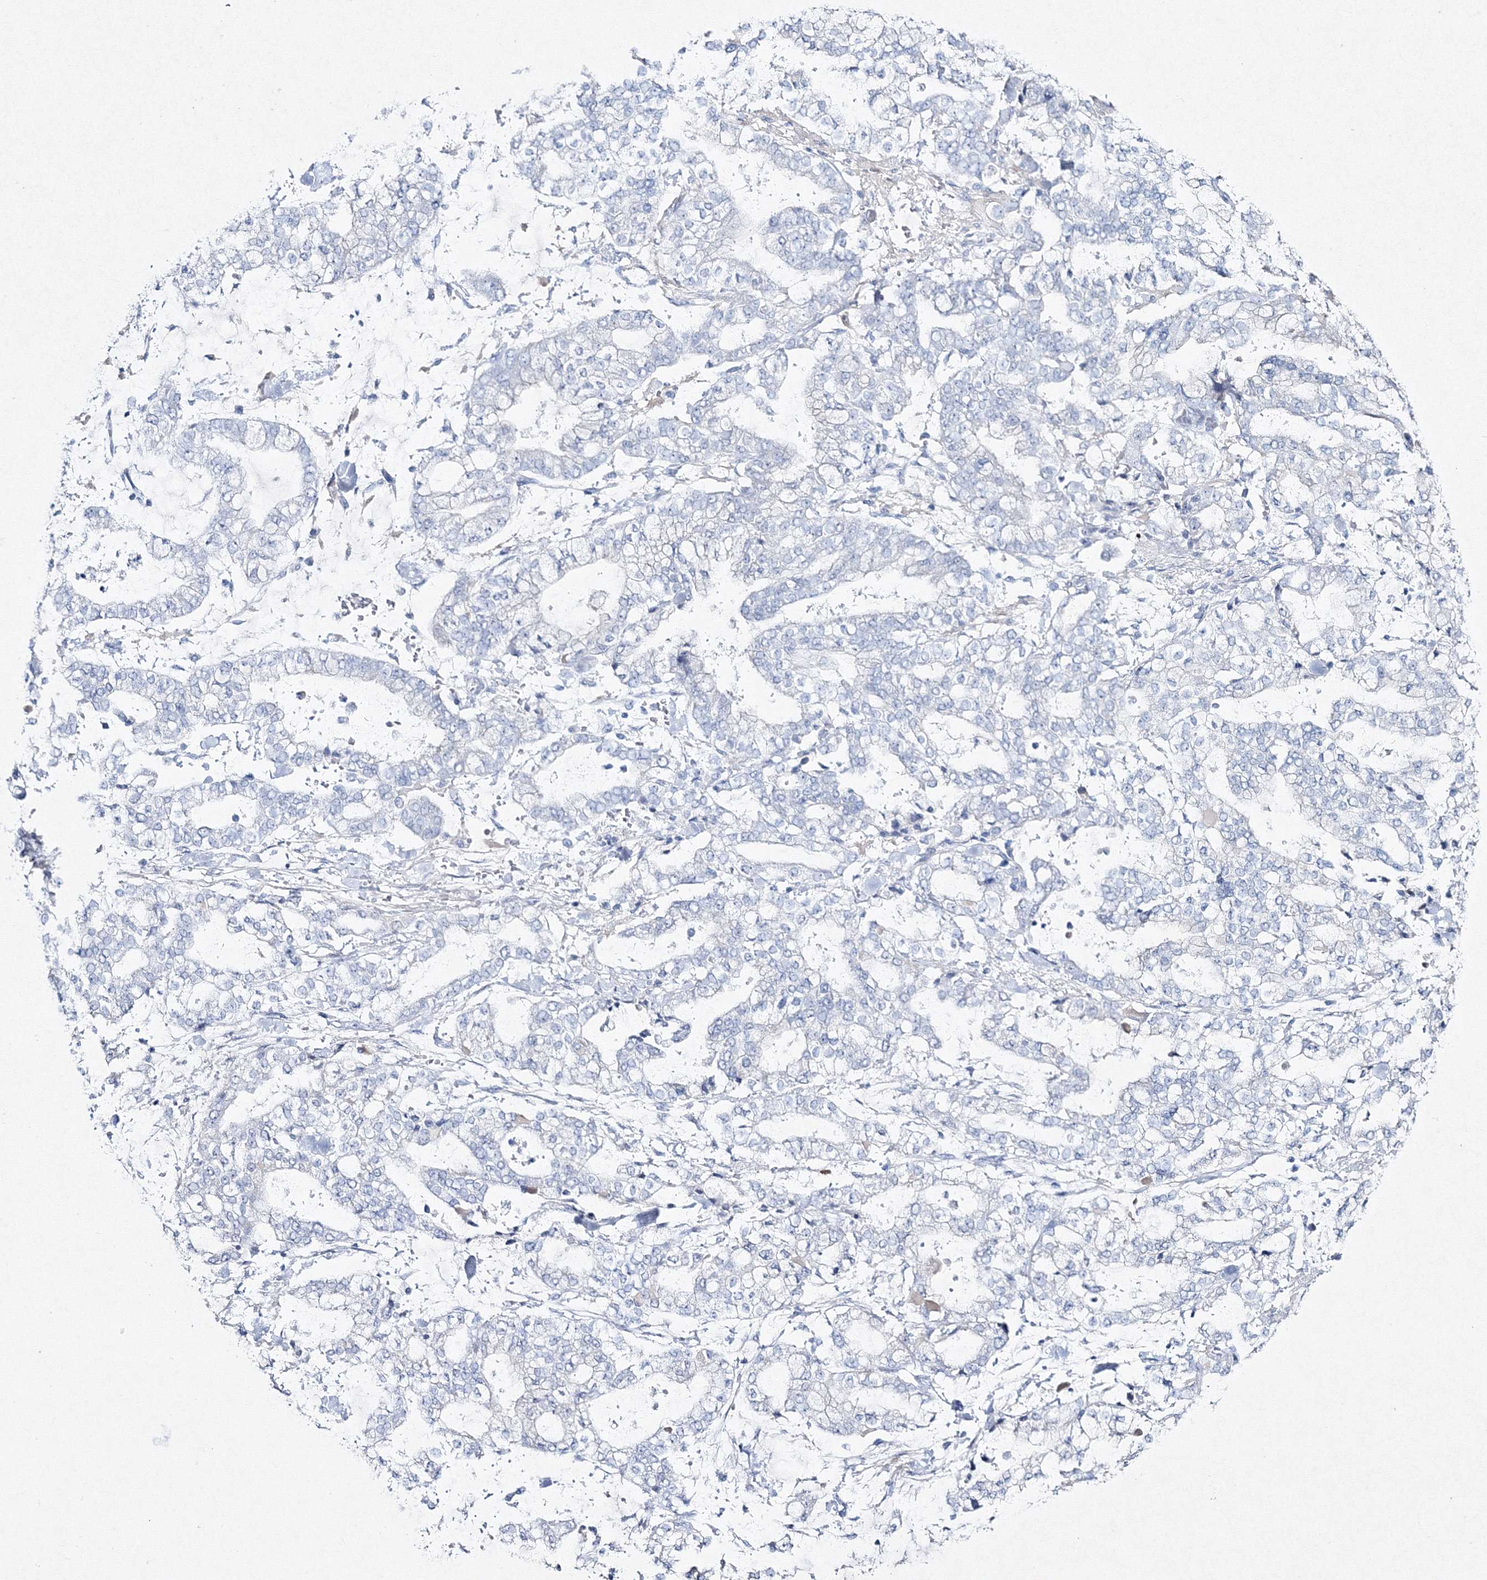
{"staining": {"intensity": "negative", "quantity": "none", "location": "none"}, "tissue": "stomach cancer", "cell_type": "Tumor cells", "image_type": "cancer", "snomed": [{"axis": "morphology", "description": "Normal tissue, NOS"}, {"axis": "morphology", "description": "Adenocarcinoma, NOS"}, {"axis": "topography", "description": "Stomach, upper"}, {"axis": "topography", "description": "Stomach"}], "caption": "Stomach adenocarcinoma was stained to show a protein in brown. There is no significant expression in tumor cells.", "gene": "GCKR", "patient": {"sex": "male", "age": 76}}